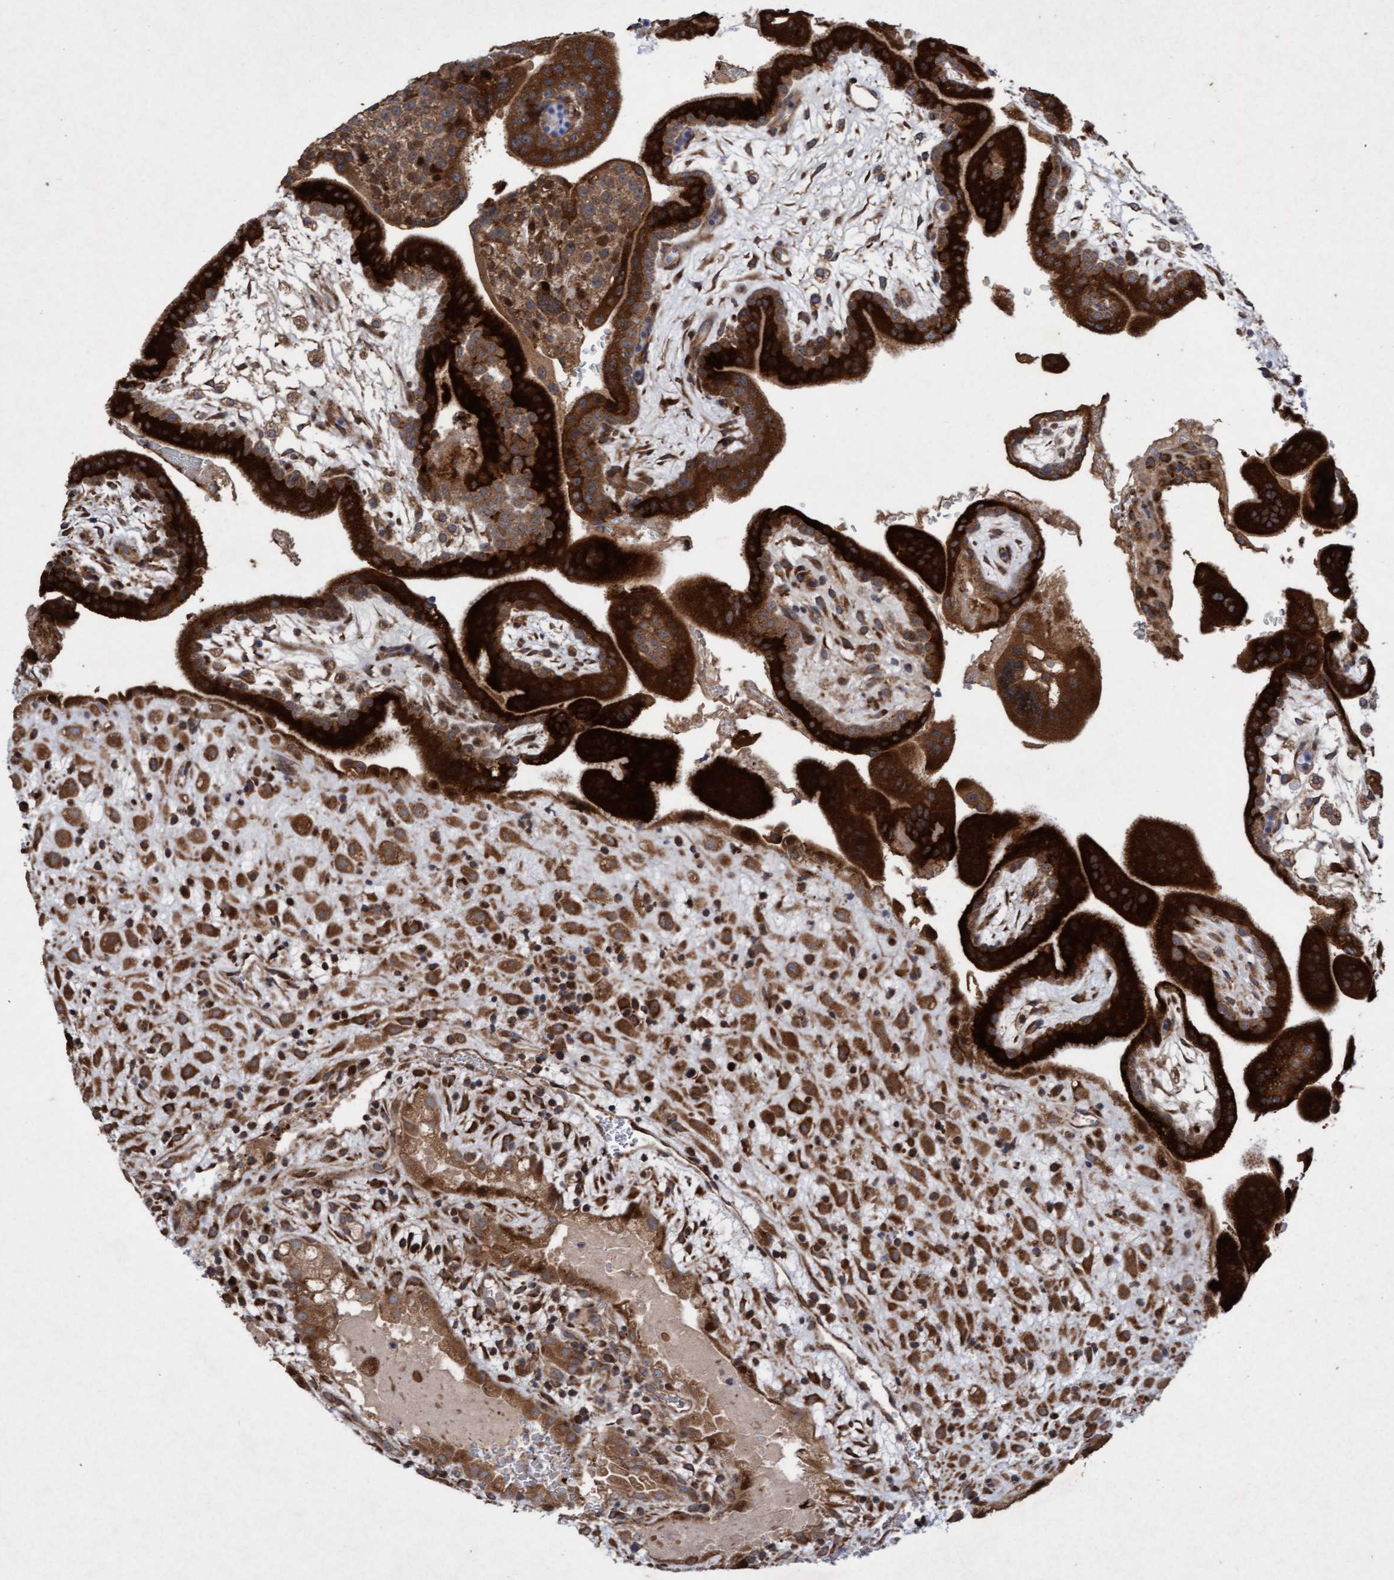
{"staining": {"intensity": "strong", "quantity": ">75%", "location": "cytoplasmic/membranous"}, "tissue": "placenta", "cell_type": "Decidual cells", "image_type": "normal", "snomed": [{"axis": "morphology", "description": "Normal tissue, NOS"}, {"axis": "topography", "description": "Placenta"}], "caption": "Immunohistochemical staining of normal human placenta demonstrates high levels of strong cytoplasmic/membranous positivity in approximately >75% of decidual cells.", "gene": "ELP5", "patient": {"sex": "female", "age": 35}}